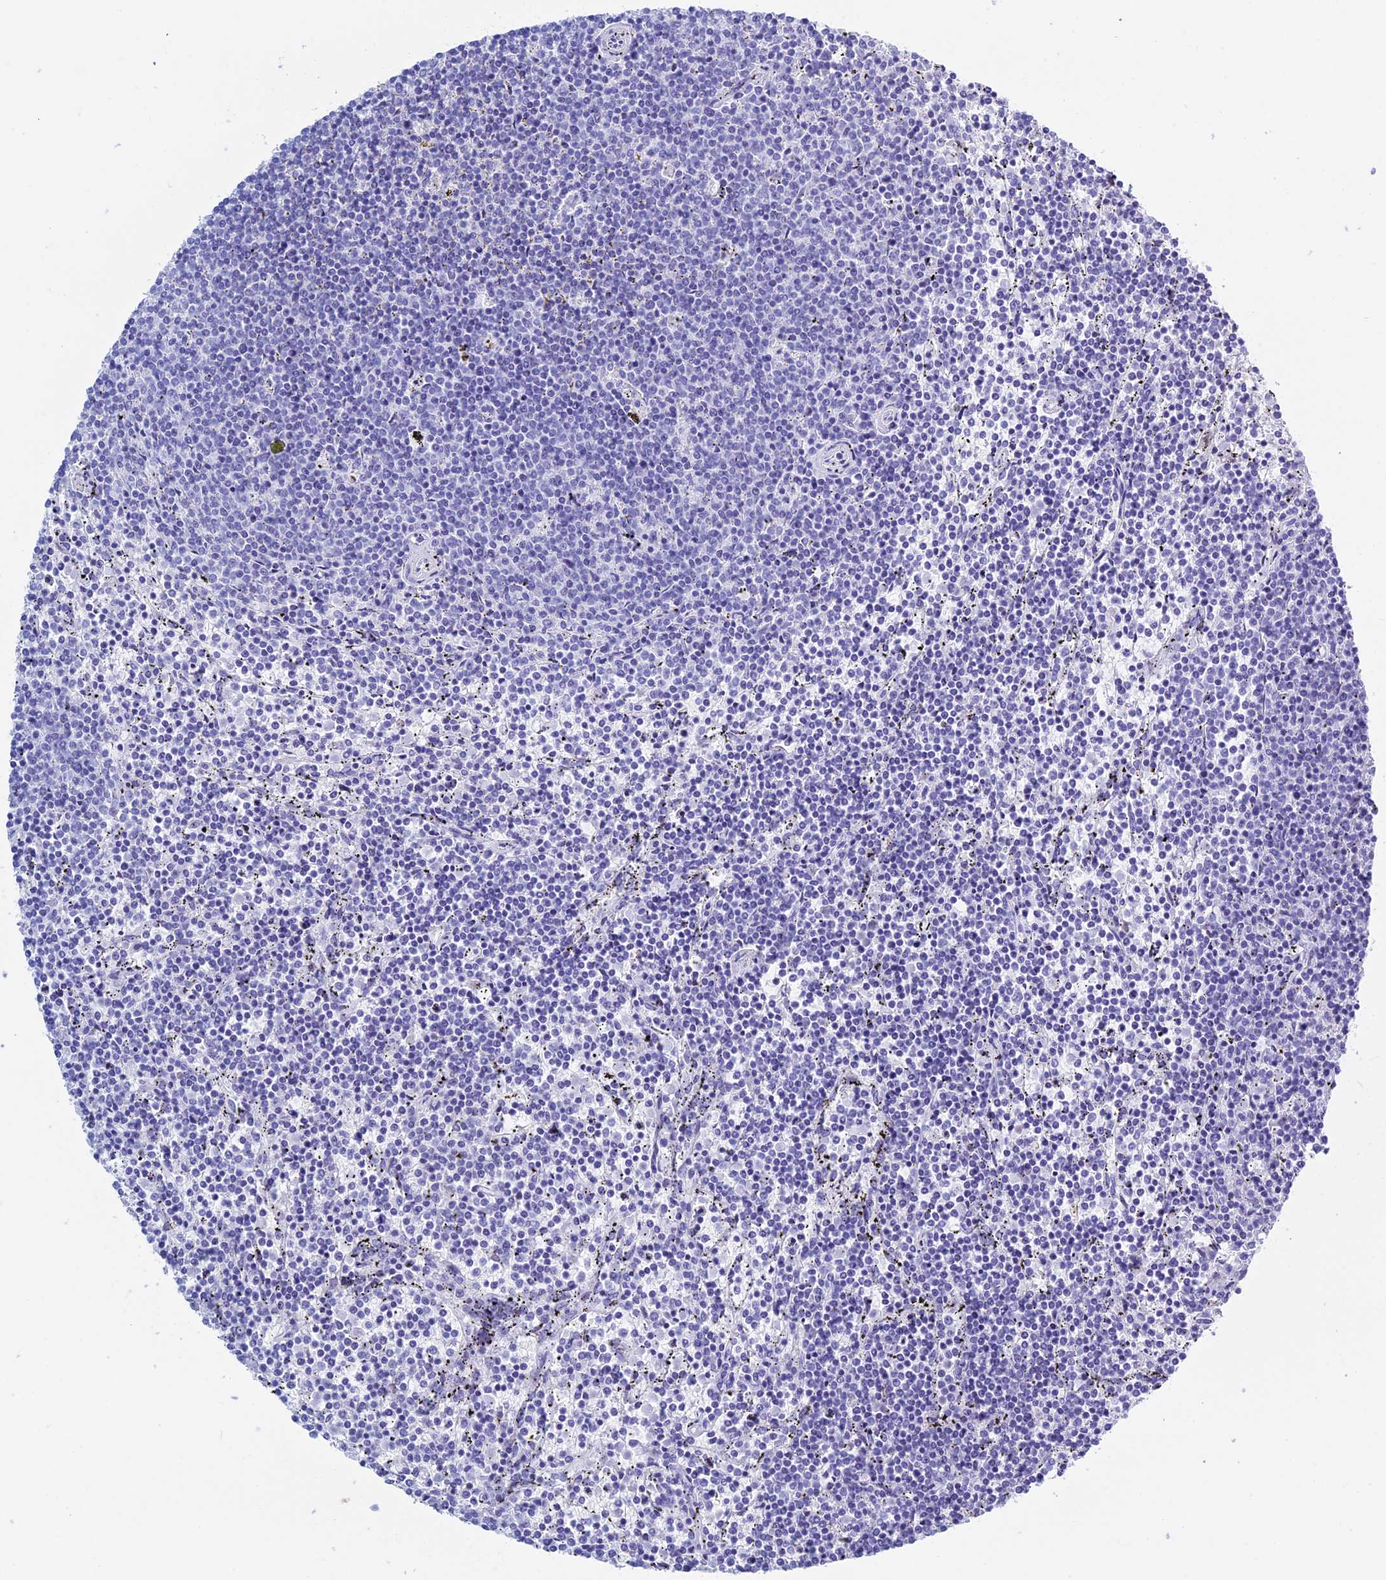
{"staining": {"intensity": "negative", "quantity": "none", "location": "none"}, "tissue": "lymphoma", "cell_type": "Tumor cells", "image_type": "cancer", "snomed": [{"axis": "morphology", "description": "Malignant lymphoma, non-Hodgkin's type, Low grade"}, {"axis": "topography", "description": "Spleen"}], "caption": "A micrograph of malignant lymphoma, non-Hodgkin's type (low-grade) stained for a protein exhibits no brown staining in tumor cells.", "gene": "KCTD21", "patient": {"sex": "female", "age": 50}}